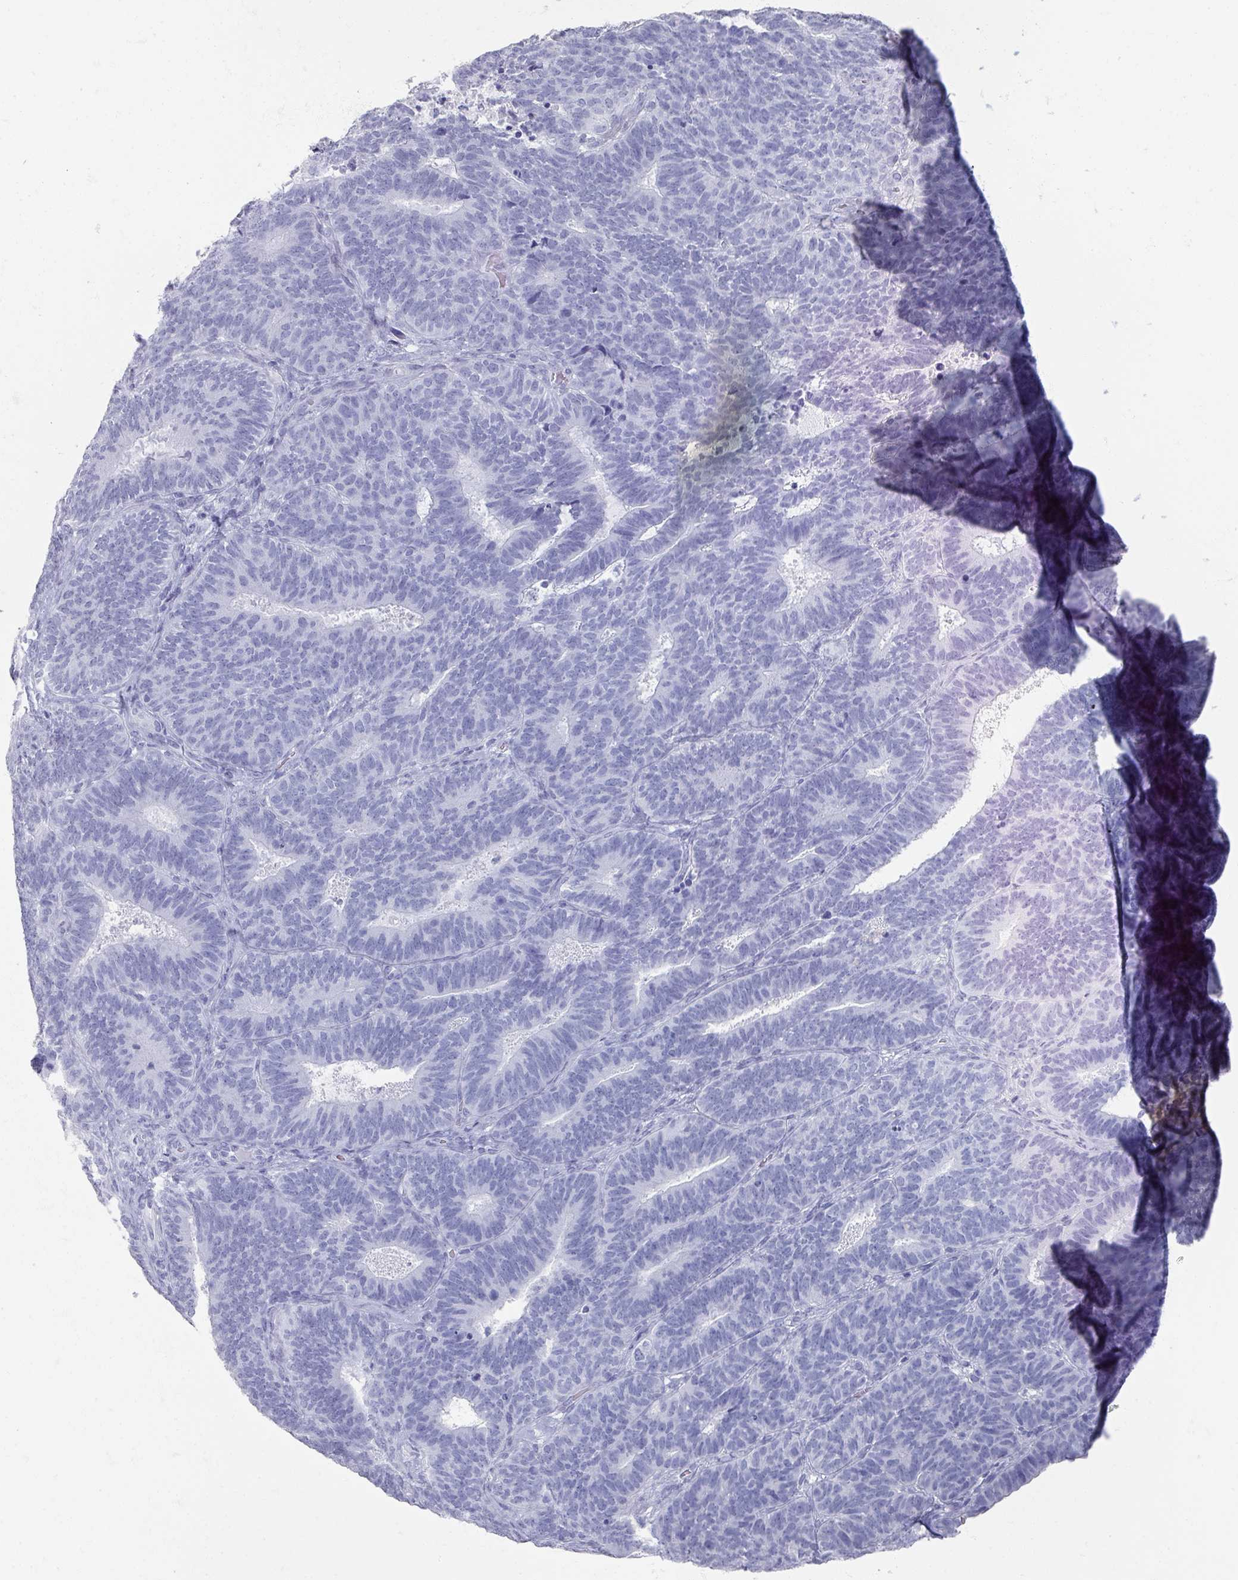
{"staining": {"intensity": "negative", "quantity": "none", "location": "none"}, "tissue": "endometrial cancer", "cell_type": "Tumor cells", "image_type": "cancer", "snomed": [{"axis": "morphology", "description": "Adenocarcinoma, NOS"}, {"axis": "topography", "description": "Endometrium"}], "caption": "This is a photomicrograph of IHC staining of endometrial cancer, which shows no positivity in tumor cells.", "gene": "OMG", "patient": {"sex": "female", "age": 70}}